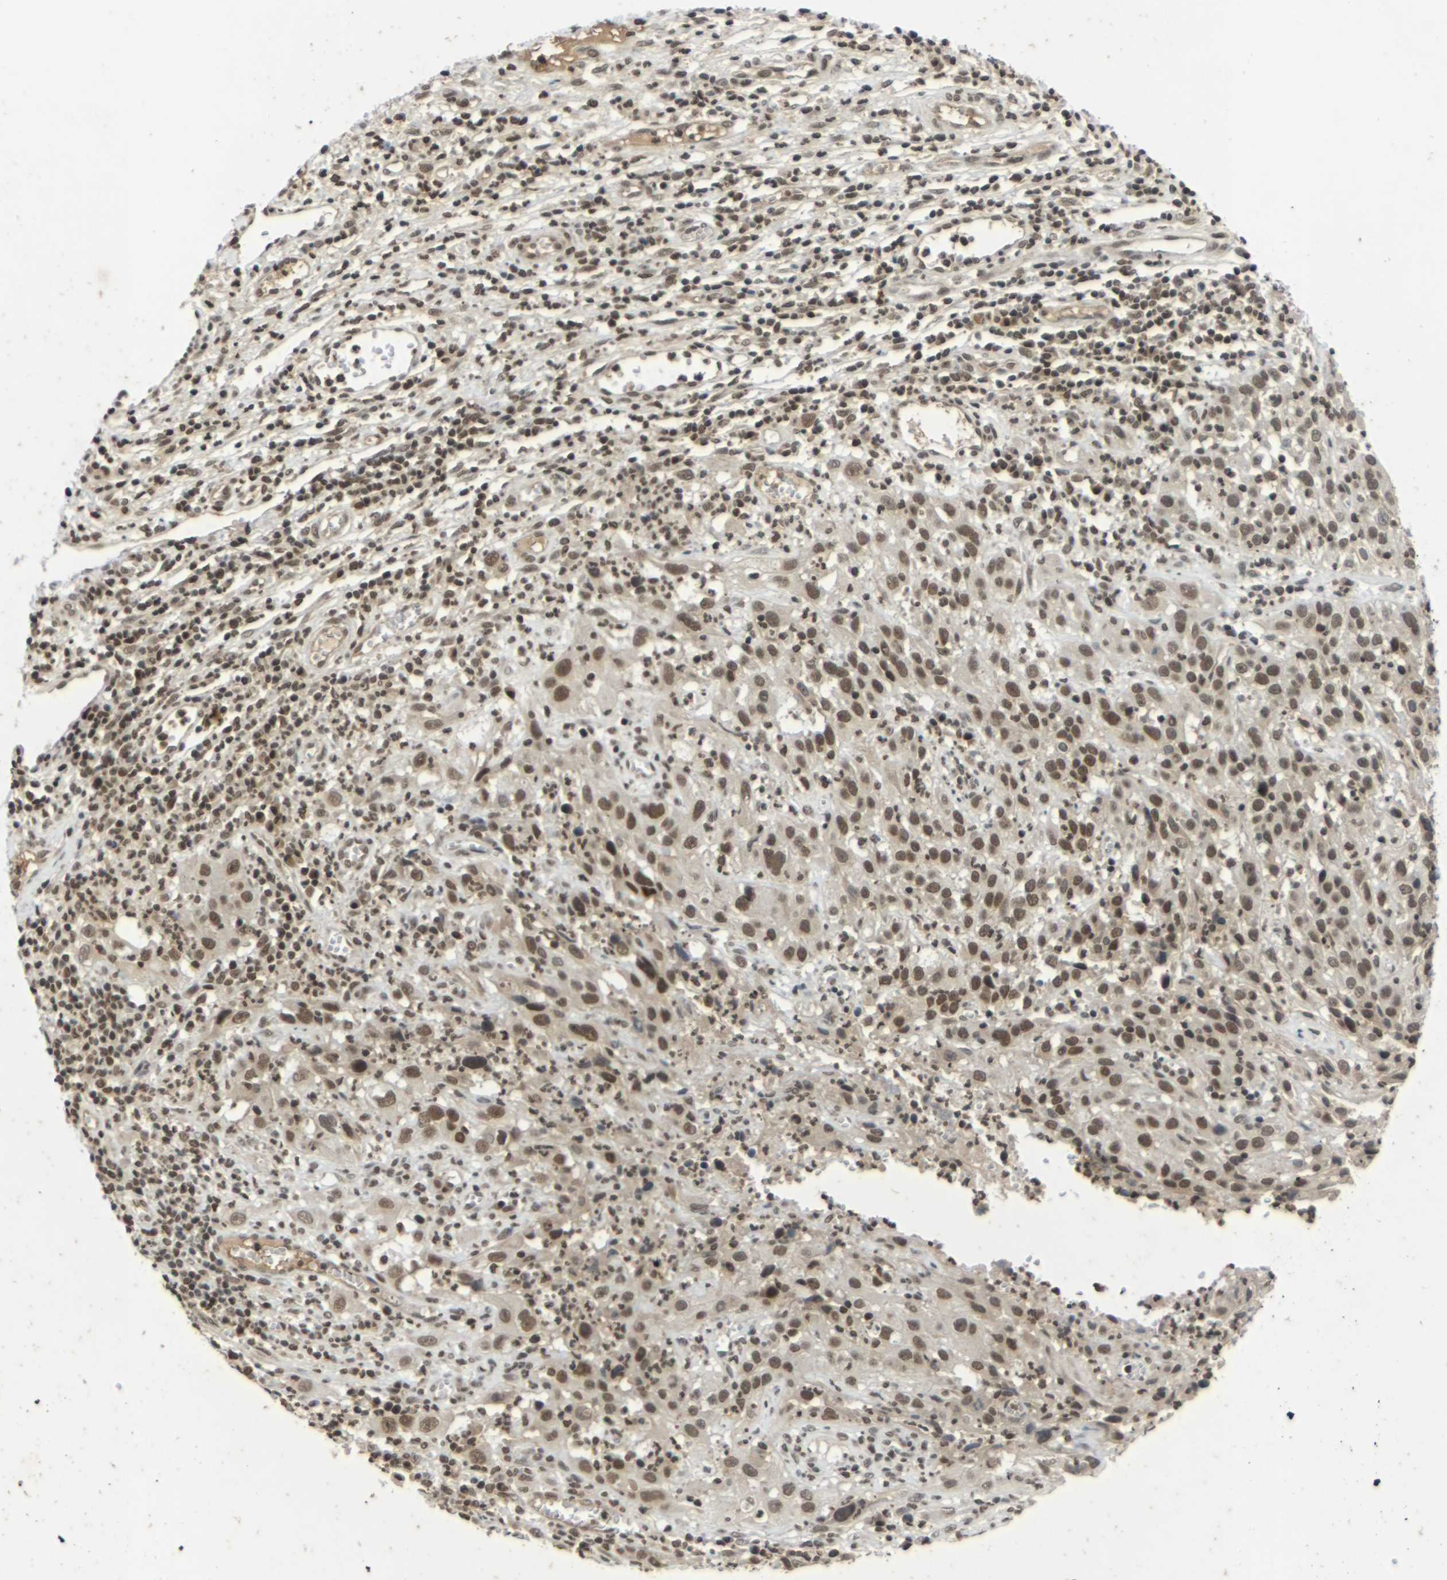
{"staining": {"intensity": "moderate", "quantity": ">75%", "location": "cytoplasmic/membranous,nuclear"}, "tissue": "cervical cancer", "cell_type": "Tumor cells", "image_type": "cancer", "snomed": [{"axis": "morphology", "description": "Squamous cell carcinoma, NOS"}, {"axis": "topography", "description": "Cervix"}], "caption": "Tumor cells exhibit moderate cytoplasmic/membranous and nuclear positivity in approximately >75% of cells in cervical cancer. The staining was performed using DAB, with brown indicating positive protein expression. Nuclei are stained blue with hematoxylin.", "gene": "NELFA", "patient": {"sex": "female", "age": 32}}